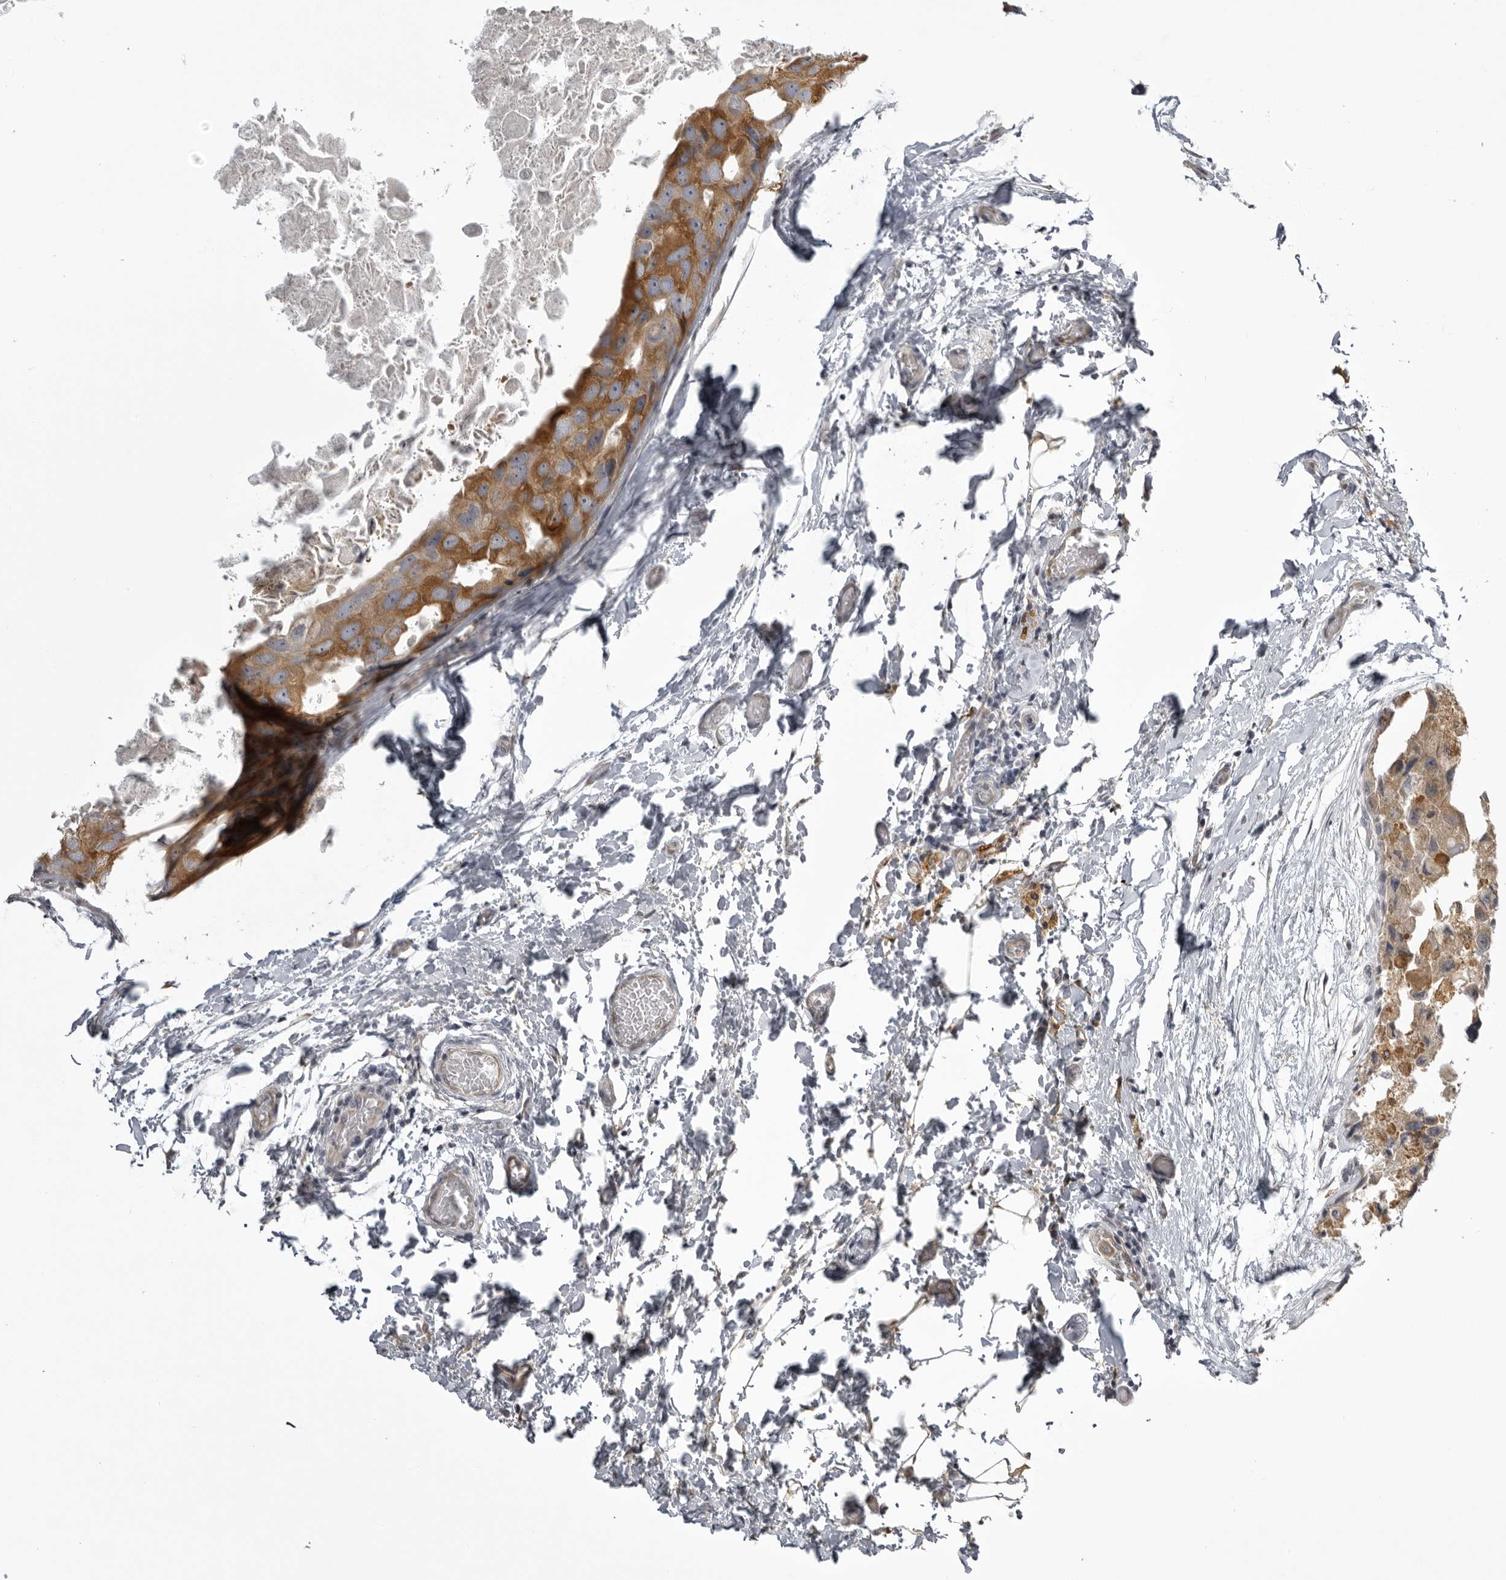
{"staining": {"intensity": "moderate", "quantity": ">75%", "location": "cytoplasmic/membranous"}, "tissue": "breast cancer", "cell_type": "Tumor cells", "image_type": "cancer", "snomed": [{"axis": "morphology", "description": "Duct carcinoma"}, {"axis": "topography", "description": "Breast"}], "caption": "This is an image of immunohistochemistry staining of breast cancer (infiltrating ductal carcinoma), which shows moderate positivity in the cytoplasmic/membranous of tumor cells.", "gene": "NCEH1", "patient": {"sex": "female", "age": 62}}